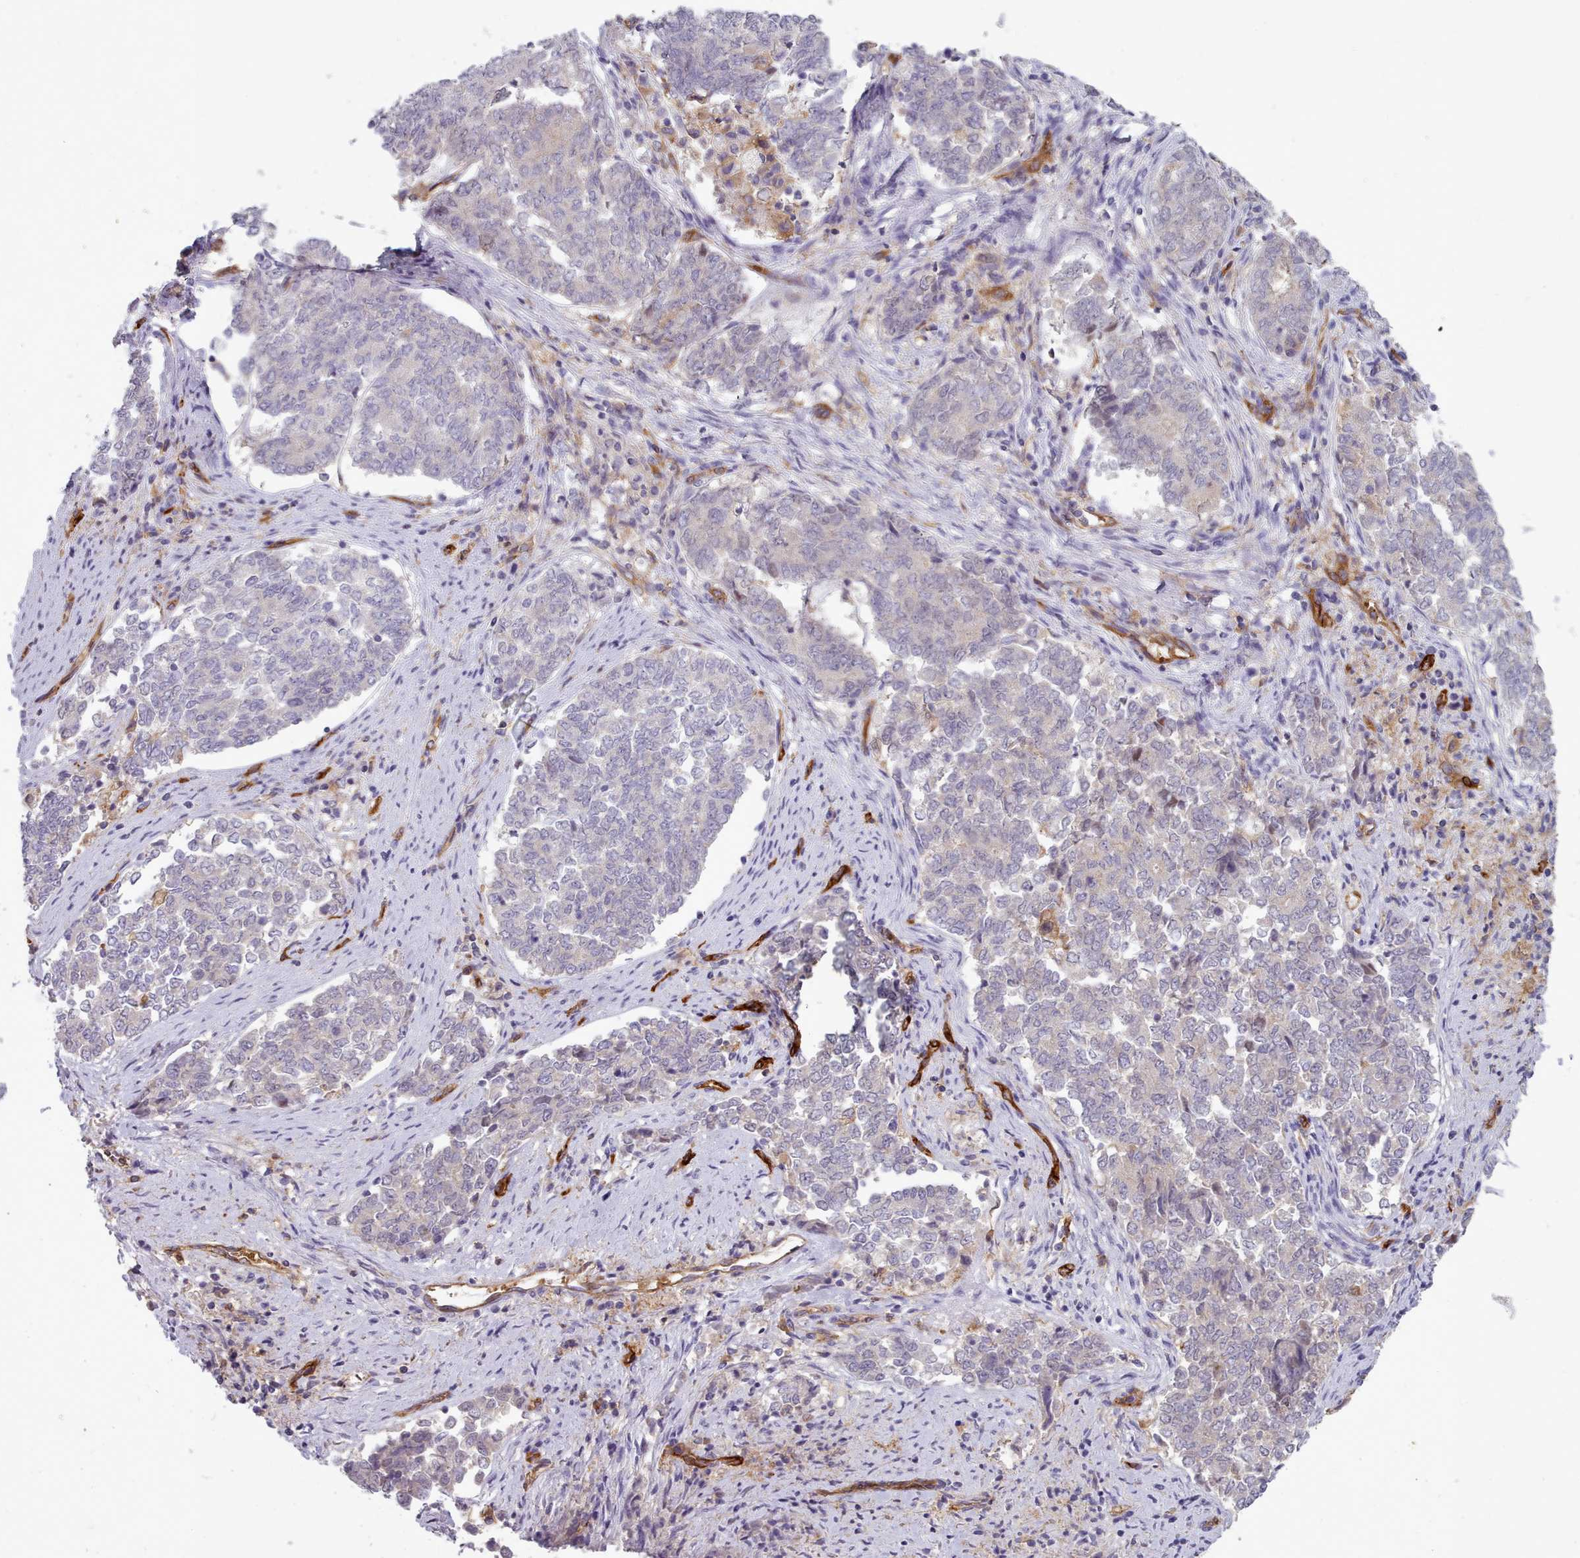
{"staining": {"intensity": "negative", "quantity": "none", "location": "none"}, "tissue": "endometrial cancer", "cell_type": "Tumor cells", "image_type": "cancer", "snomed": [{"axis": "morphology", "description": "Adenocarcinoma, NOS"}, {"axis": "topography", "description": "Endometrium"}], "caption": "Immunohistochemical staining of human adenocarcinoma (endometrial) demonstrates no significant positivity in tumor cells.", "gene": "CD300LF", "patient": {"sex": "female", "age": 80}}